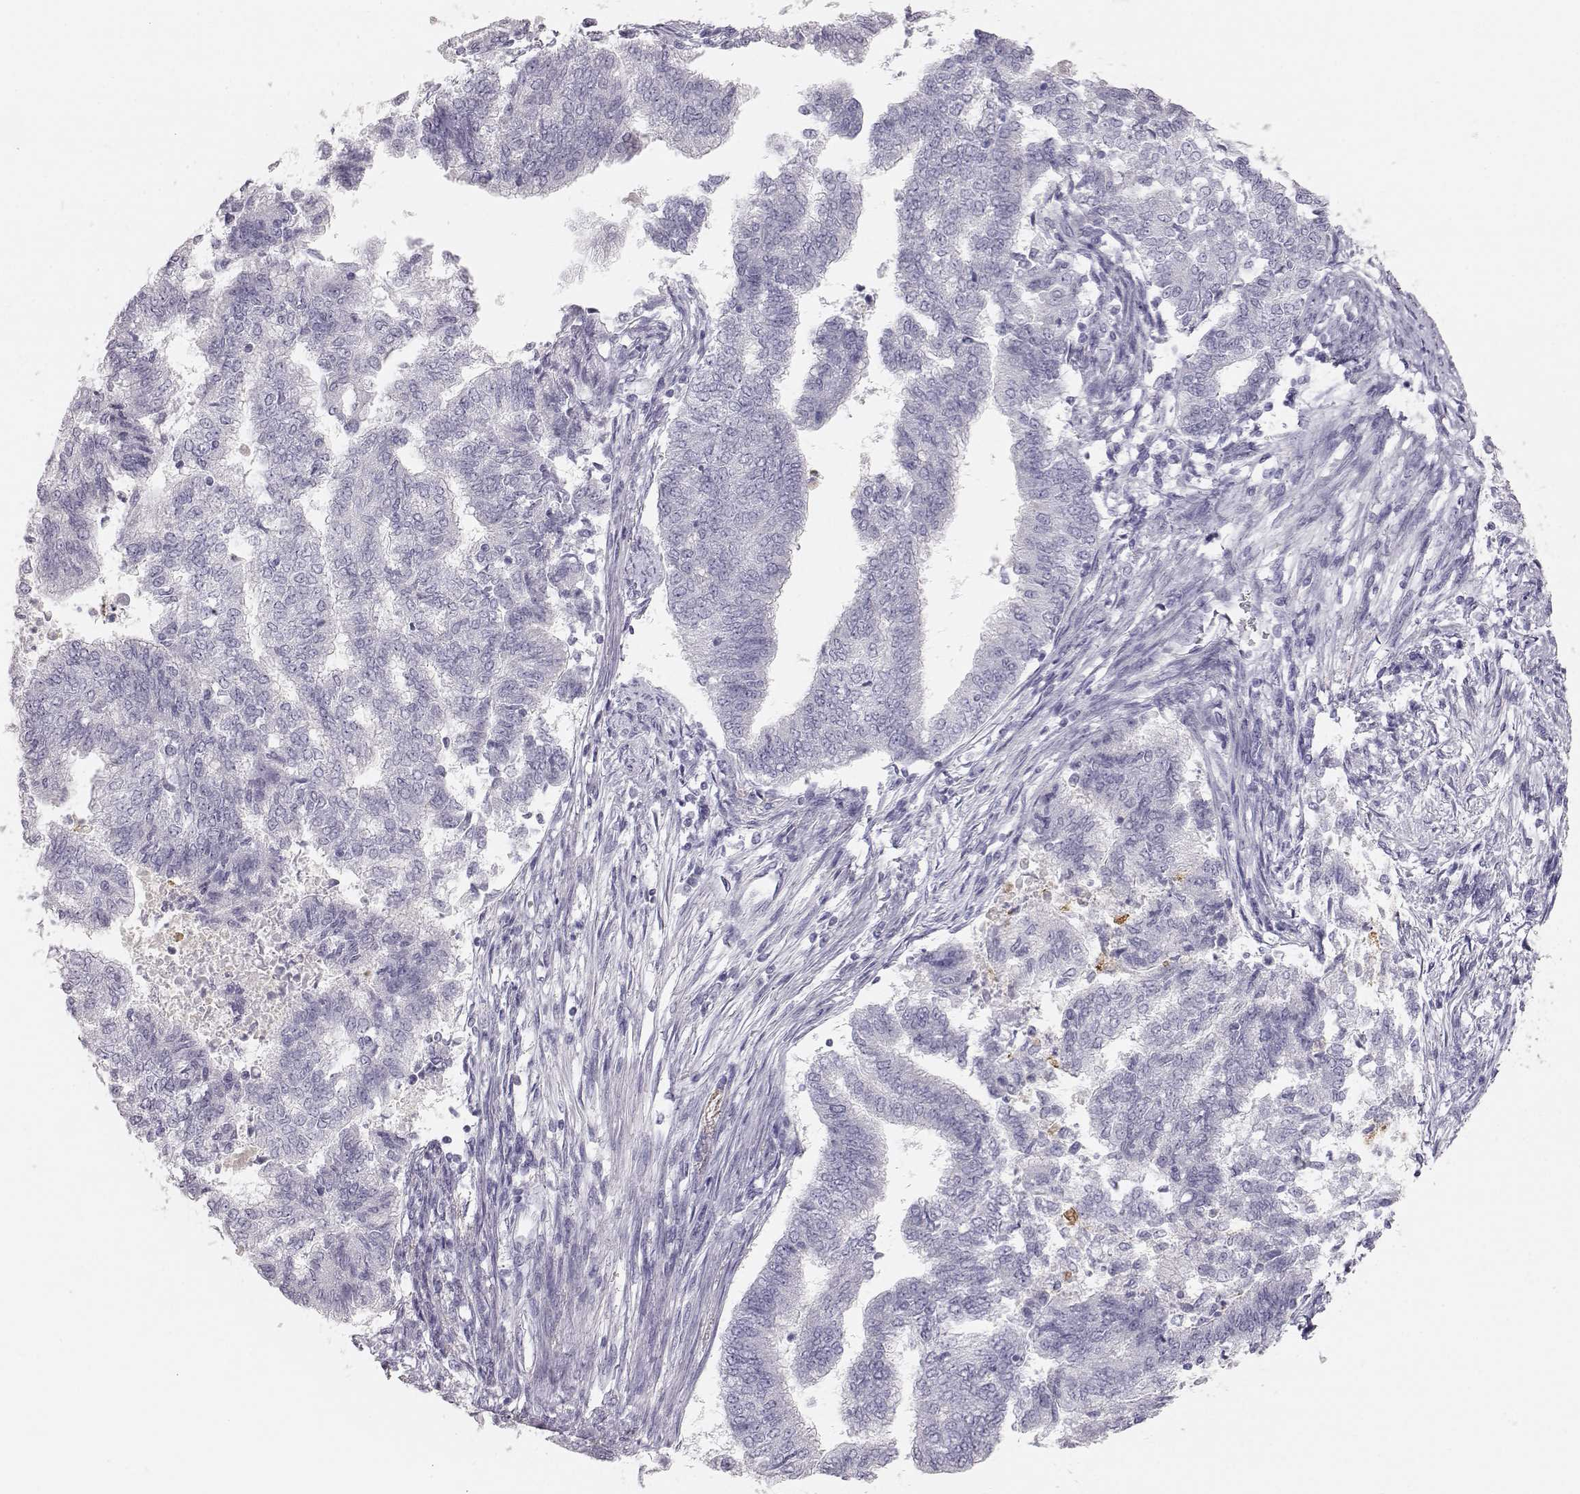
{"staining": {"intensity": "negative", "quantity": "none", "location": "none"}, "tissue": "endometrial cancer", "cell_type": "Tumor cells", "image_type": "cancer", "snomed": [{"axis": "morphology", "description": "Adenocarcinoma, NOS"}, {"axis": "topography", "description": "Endometrium"}], "caption": "High magnification brightfield microscopy of endometrial cancer (adenocarcinoma) stained with DAB (brown) and counterstained with hematoxylin (blue): tumor cells show no significant staining.", "gene": "KRTAP16-1", "patient": {"sex": "female", "age": 65}}